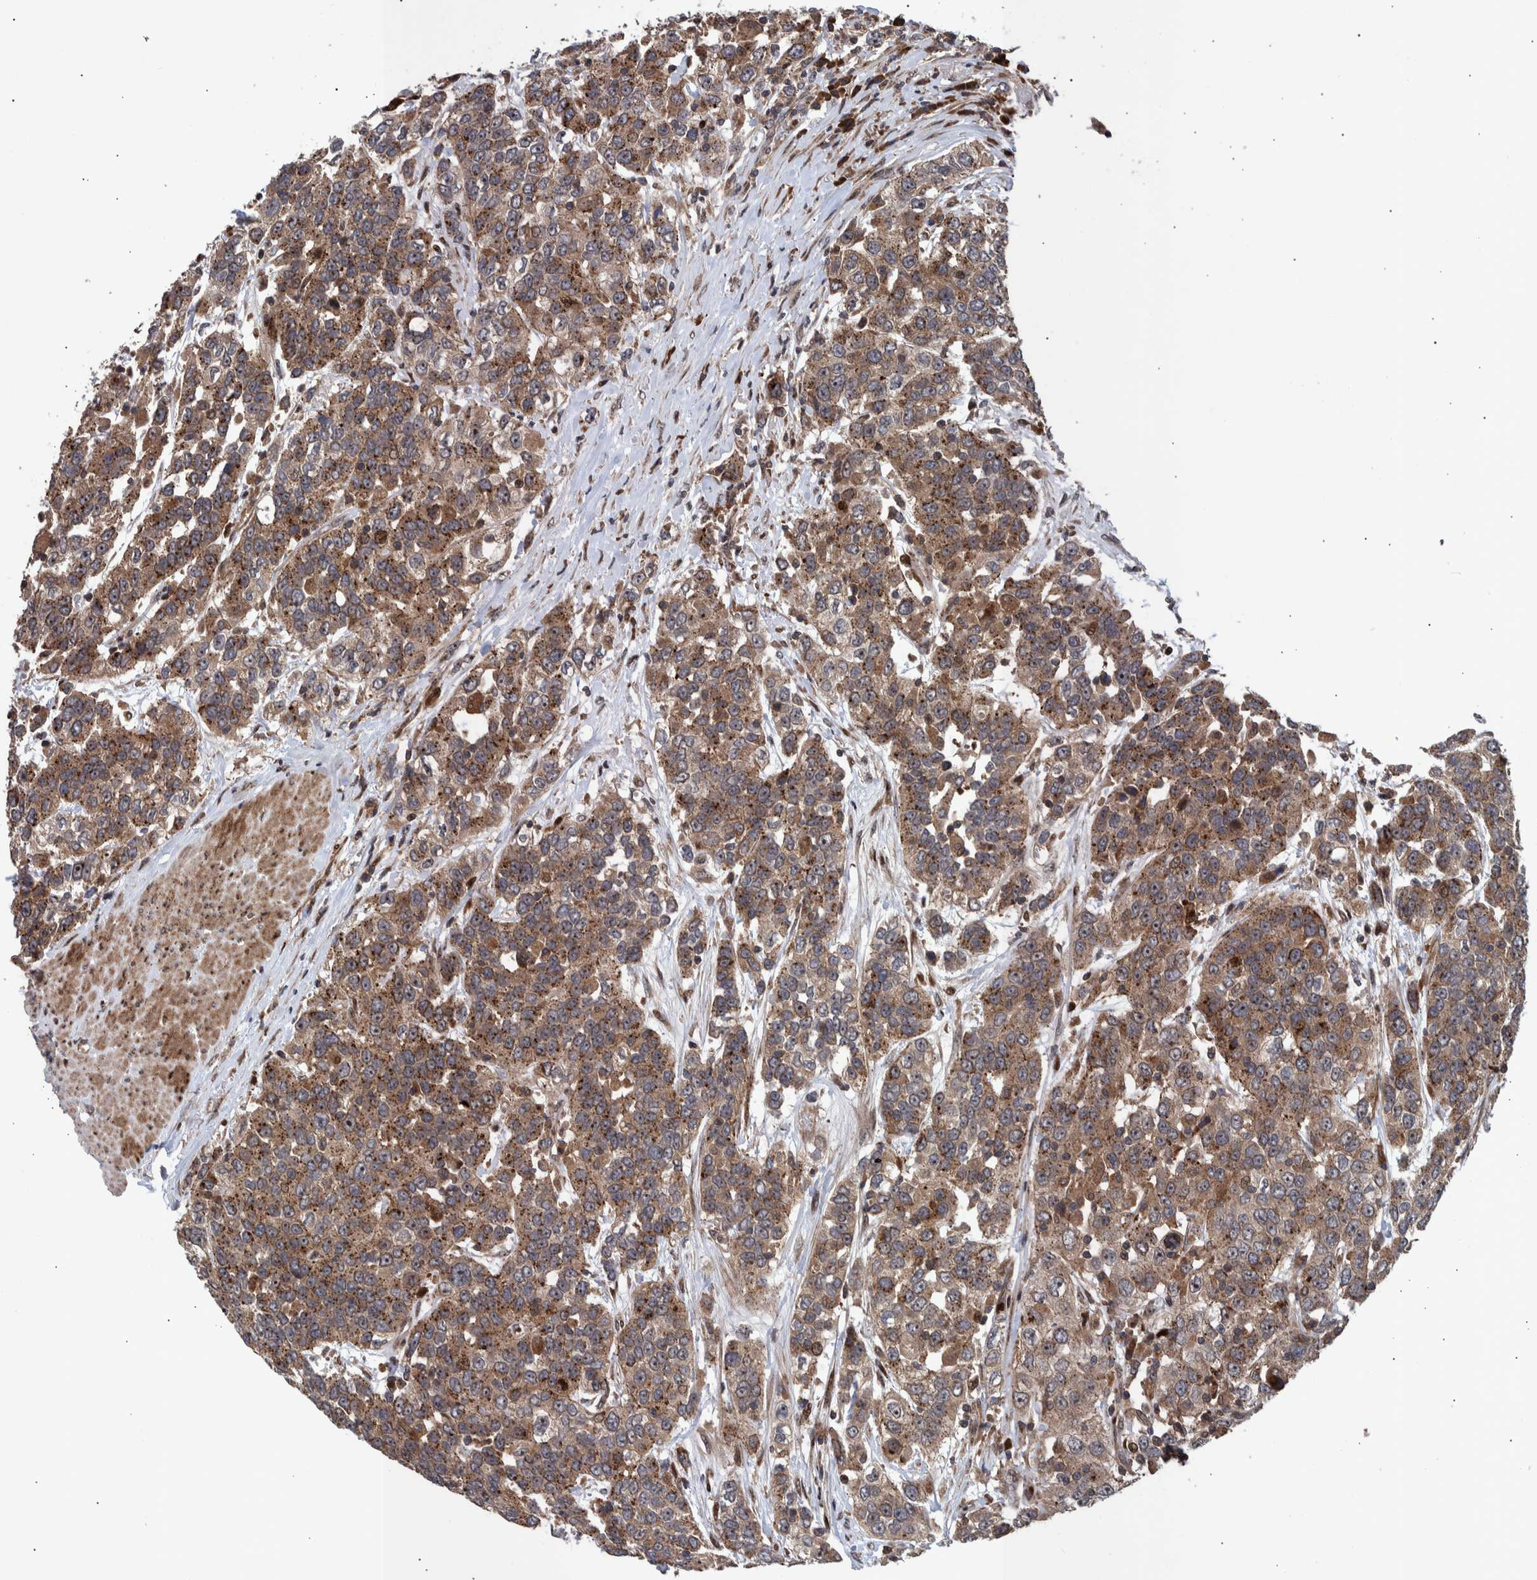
{"staining": {"intensity": "moderate", "quantity": ">75%", "location": "cytoplasmic/membranous"}, "tissue": "urothelial cancer", "cell_type": "Tumor cells", "image_type": "cancer", "snomed": [{"axis": "morphology", "description": "Urothelial carcinoma, High grade"}, {"axis": "topography", "description": "Urinary bladder"}], "caption": "About >75% of tumor cells in human urothelial cancer show moderate cytoplasmic/membranous protein staining as visualized by brown immunohistochemical staining.", "gene": "SHISA6", "patient": {"sex": "female", "age": 80}}